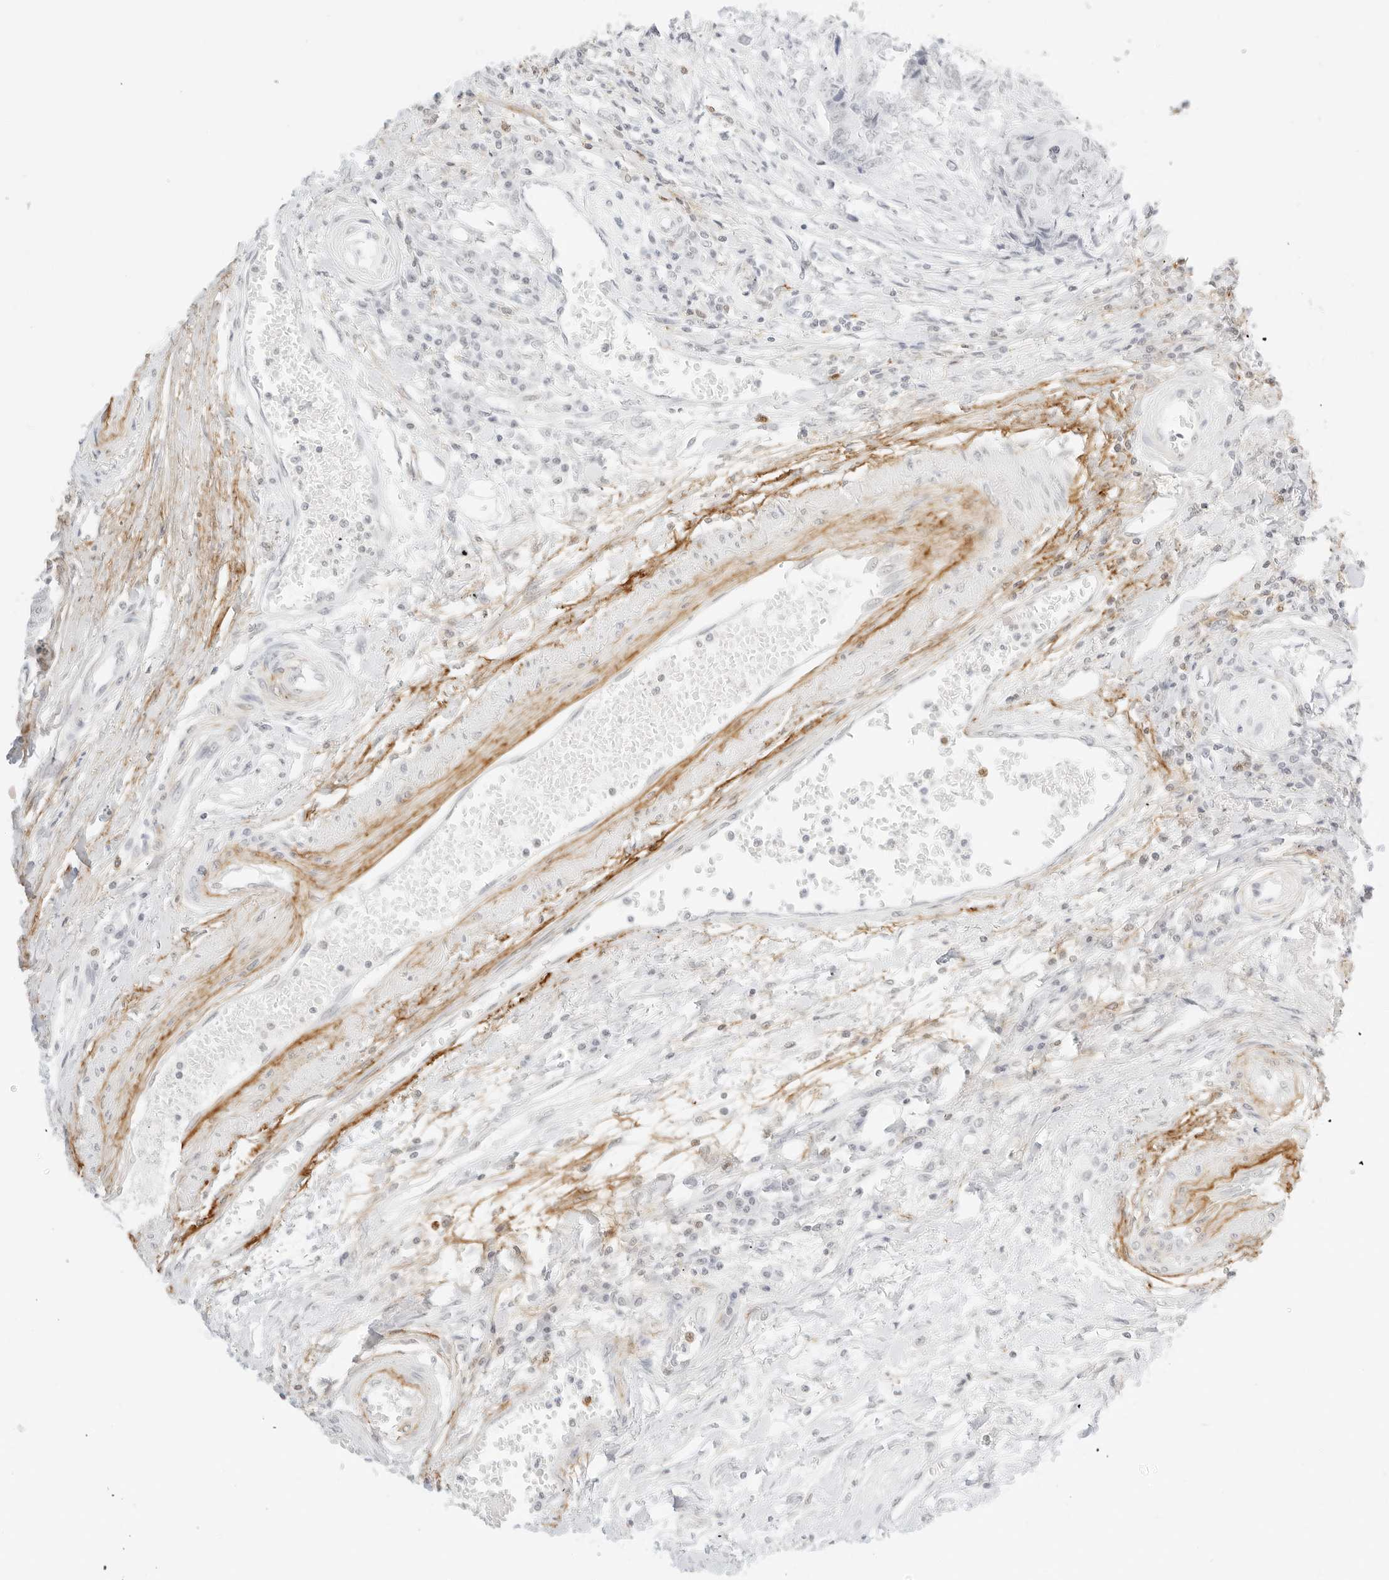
{"staining": {"intensity": "negative", "quantity": "none", "location": "none"}, "tissue": "colorectal cancer", "cell_type": "Tumor cells", "image_type": "cancer", "snomed": [{"axis": "morphology", "description": "Adenocarcinoma, NOS"}, {"axis": "topography", "description": "Rectum"}], "caption": "Photomicrograph shows no protein positivity in tumor cells of colorectal cancer (adenocarcinoma) tissue.", "gene": "FBLN5", "patient": {"sex": "male", "age": 84}}